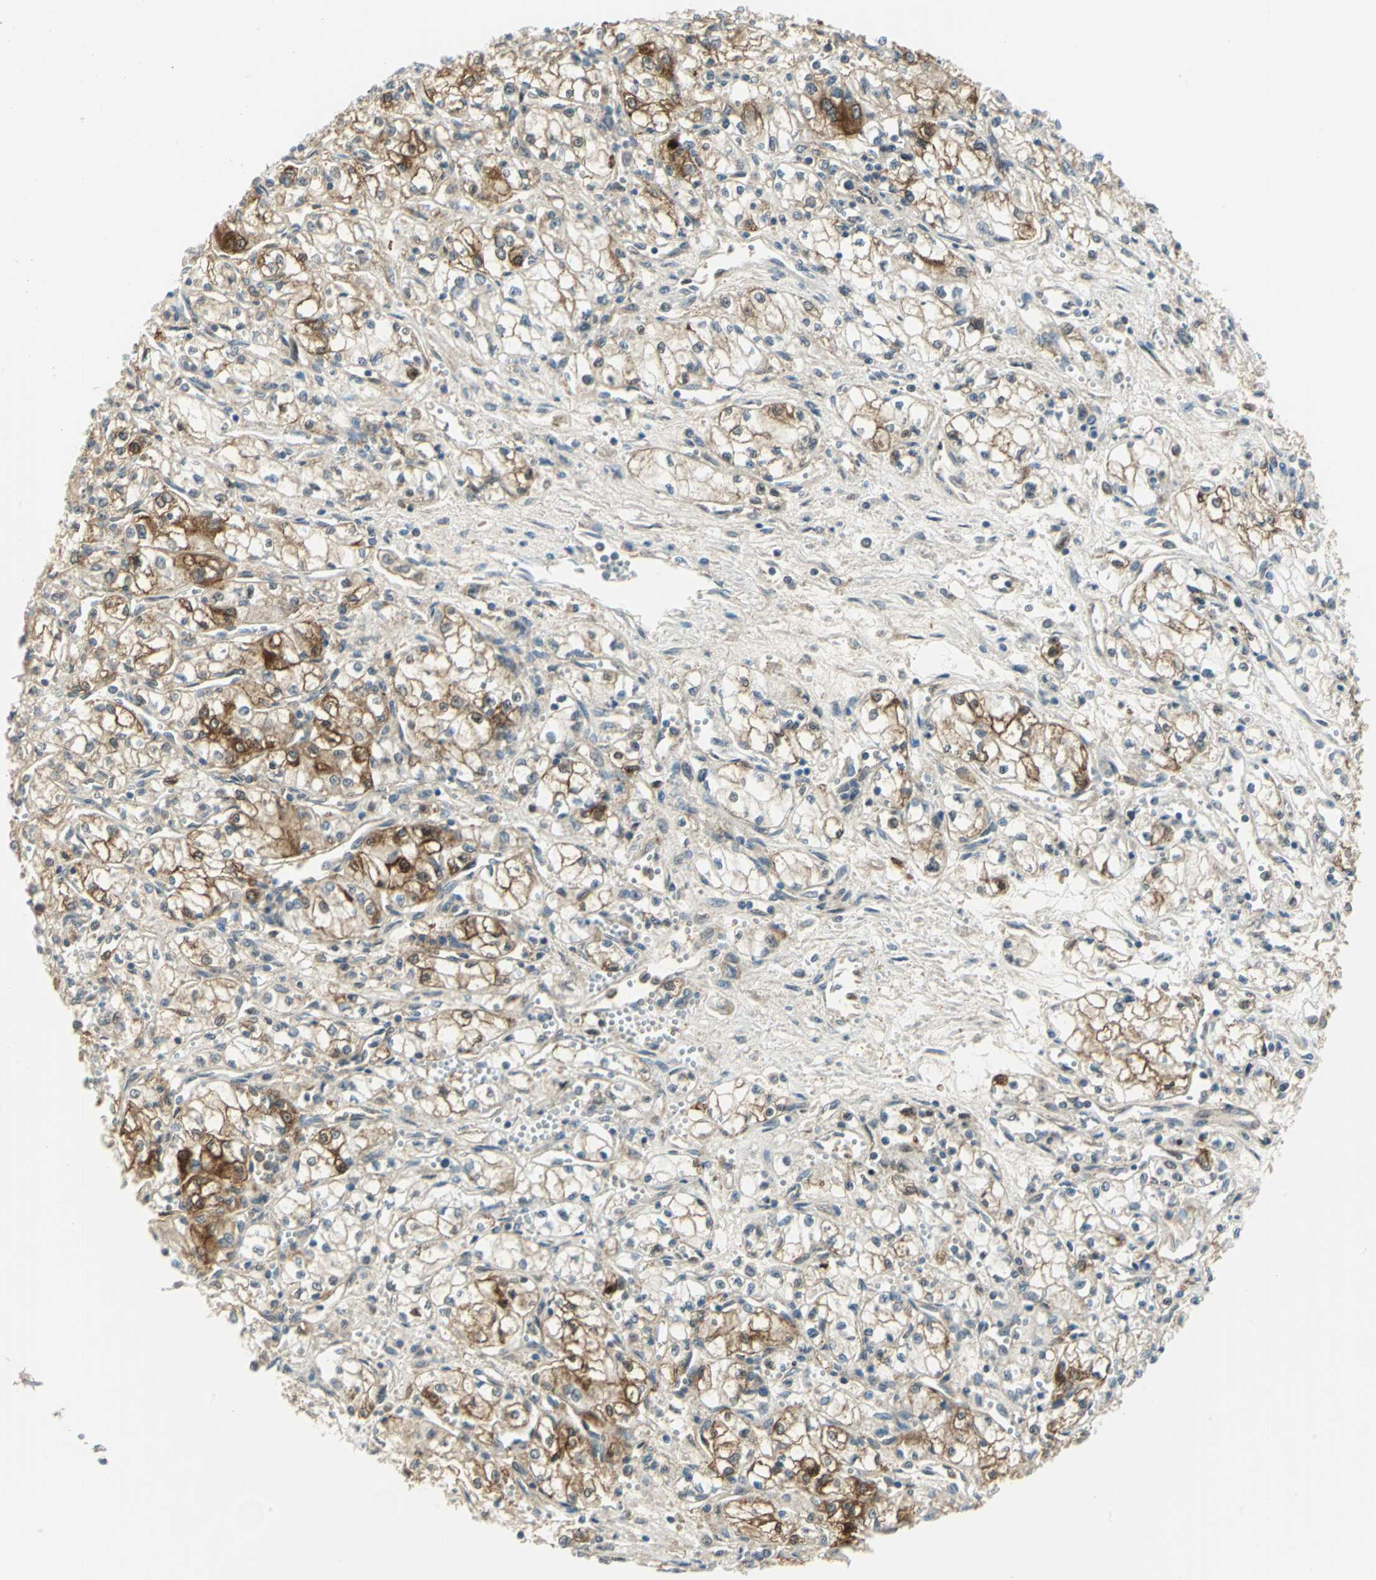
{"staining": {"intensity": "strong", "quantity": "25%-75%", "location": "cytoplasmic/membranous"}, "tissue": "renal cancer", "cell_type": "Tumor cells", "image_type": "cancer", "snomed": [{"axis": "morphology", "description": "Normal tissue, NOS"}, {"axis": "morphology", "description": "Adenocarcinoma, NOS"}, {"axis": "topography", "description": "Kidney"}], "caption": "An immunohistochemistry micrograph of neoplastic tissue is shown. Protein staining in brown shows strong cytoplasmic/membranous positivity in renal cancer within tumor cells.", "gene": "ALDOA", "patient": {"sex": "male", "age": 59}}